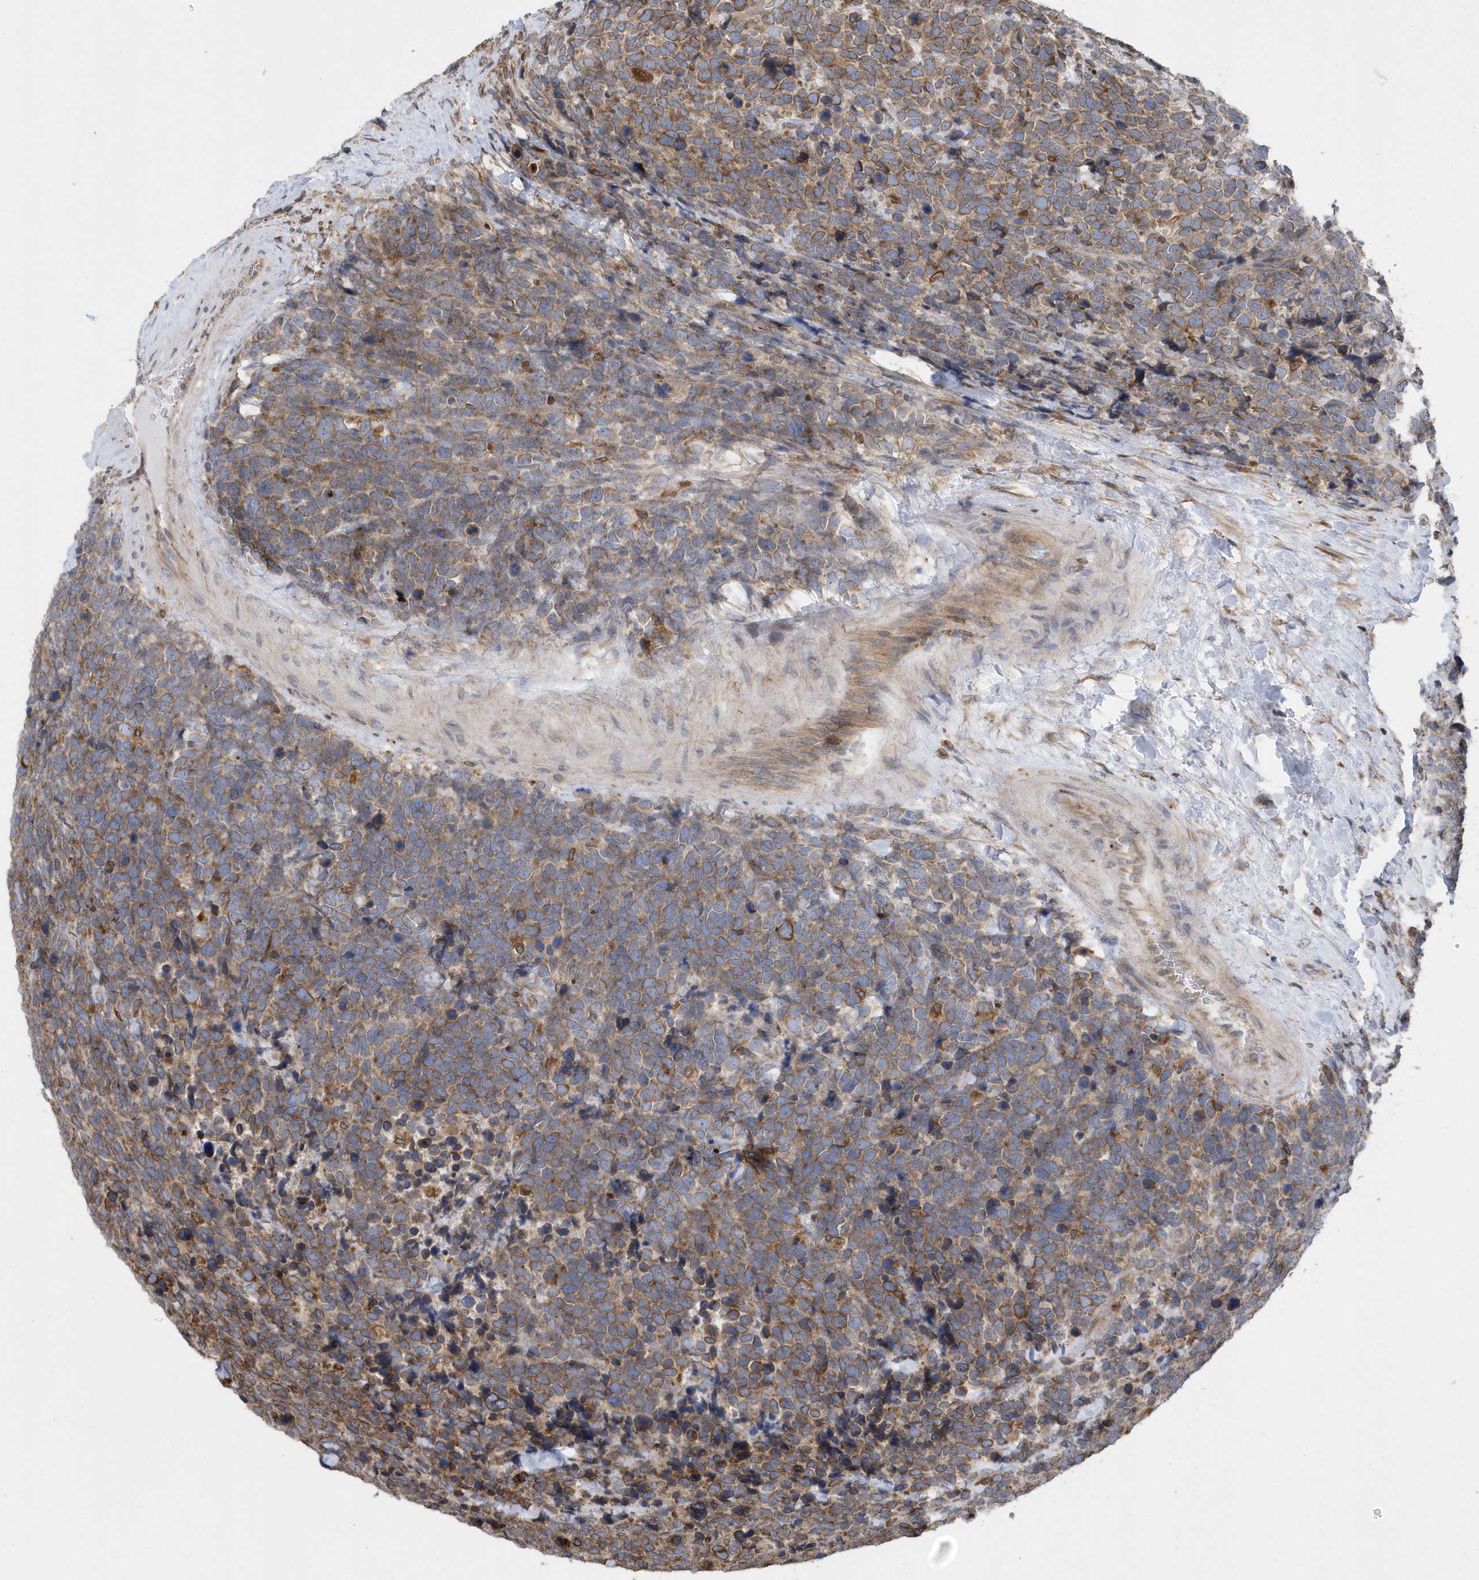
{"staining": {"intensity": "moderate", "quantity": ">75%", "location": "cytoplasmic/membranous"}, "tissue": "urothelial cancer", "cell_type": "Tumor cells", "image_type": "cancer", "snomed": [{"axis": "morphology", "description": "Urothelial carcinoma, High grade"}, {"axis": "topography", "description": "Urinary bladder"}], "caption": "There is medium levels of moderate cytoplasmic/membranous expression in tumor cells of urothelial carcinoma (high-grade), as demonstrated by immunohistochemical staining (brown color).", "gene": "VAMP7", "patient": {"sex": "female", "age": 82}}